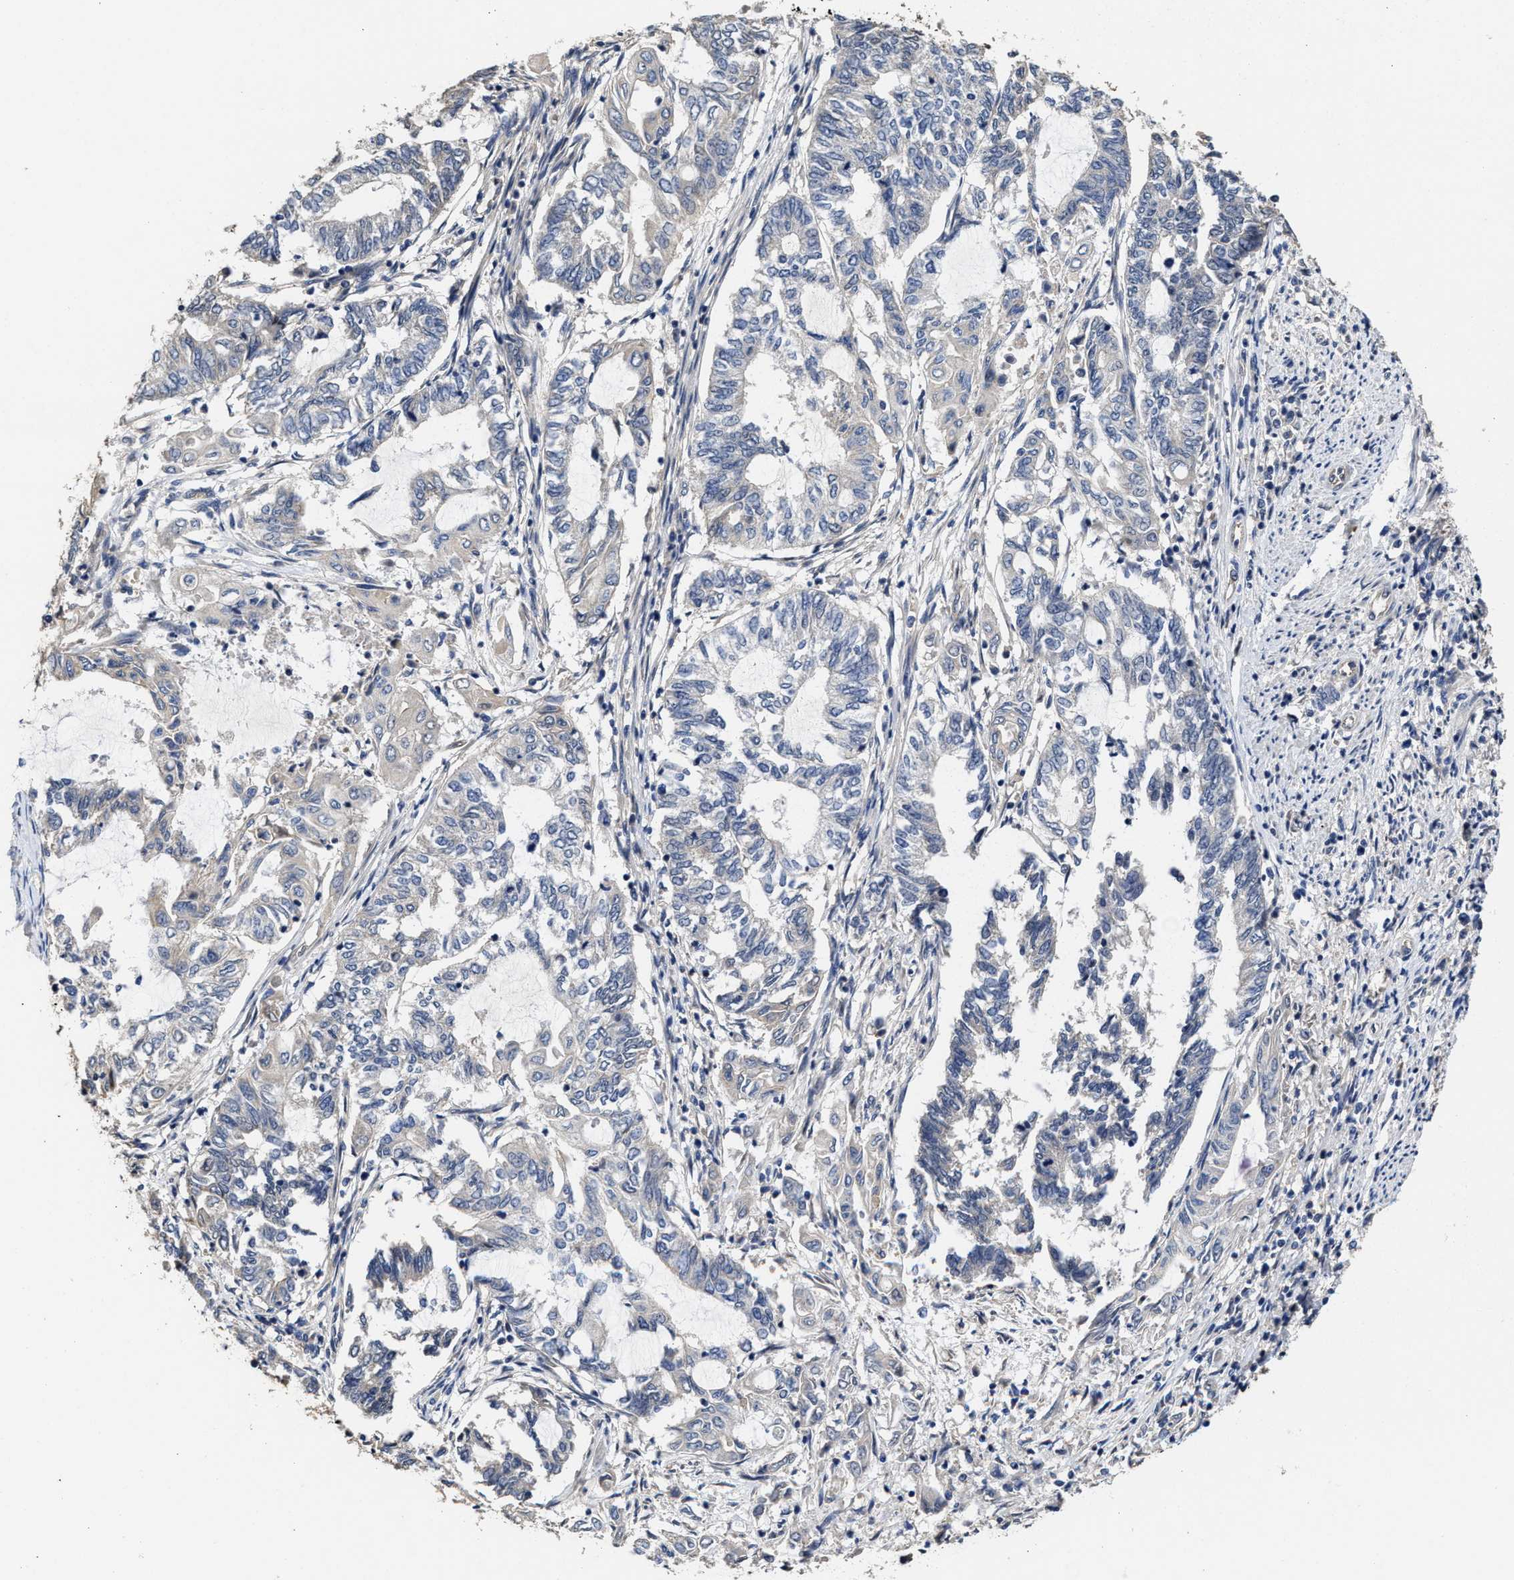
{"staining": {"intensity": "negative", "quantity": "none", "location": "none"}, "tissue": "endometrial cancer", "cell_type": "Tumor cells", "image_type": "cancer", "snomed": [{"axis": "morphology", "description": "Adenocarcinoma, NOS"}, {"axis": "topography", "description": "Uterus"}, {"axis": "topography", "description": "Endometrium"}], "caption": "Immunohistochemical staining of human endometrial adenocarcinoma demonstrates no significant positivity in tumor cells. Brightfield microscopy of immunohistochemistry (IHC) stained with DAB (3,3'-diaminobenzidine) (brown) and hematoxylin (blue), captured at high magnification.", "gene": "TRAF6", "patient": {"sex": "female", "age": 70}}